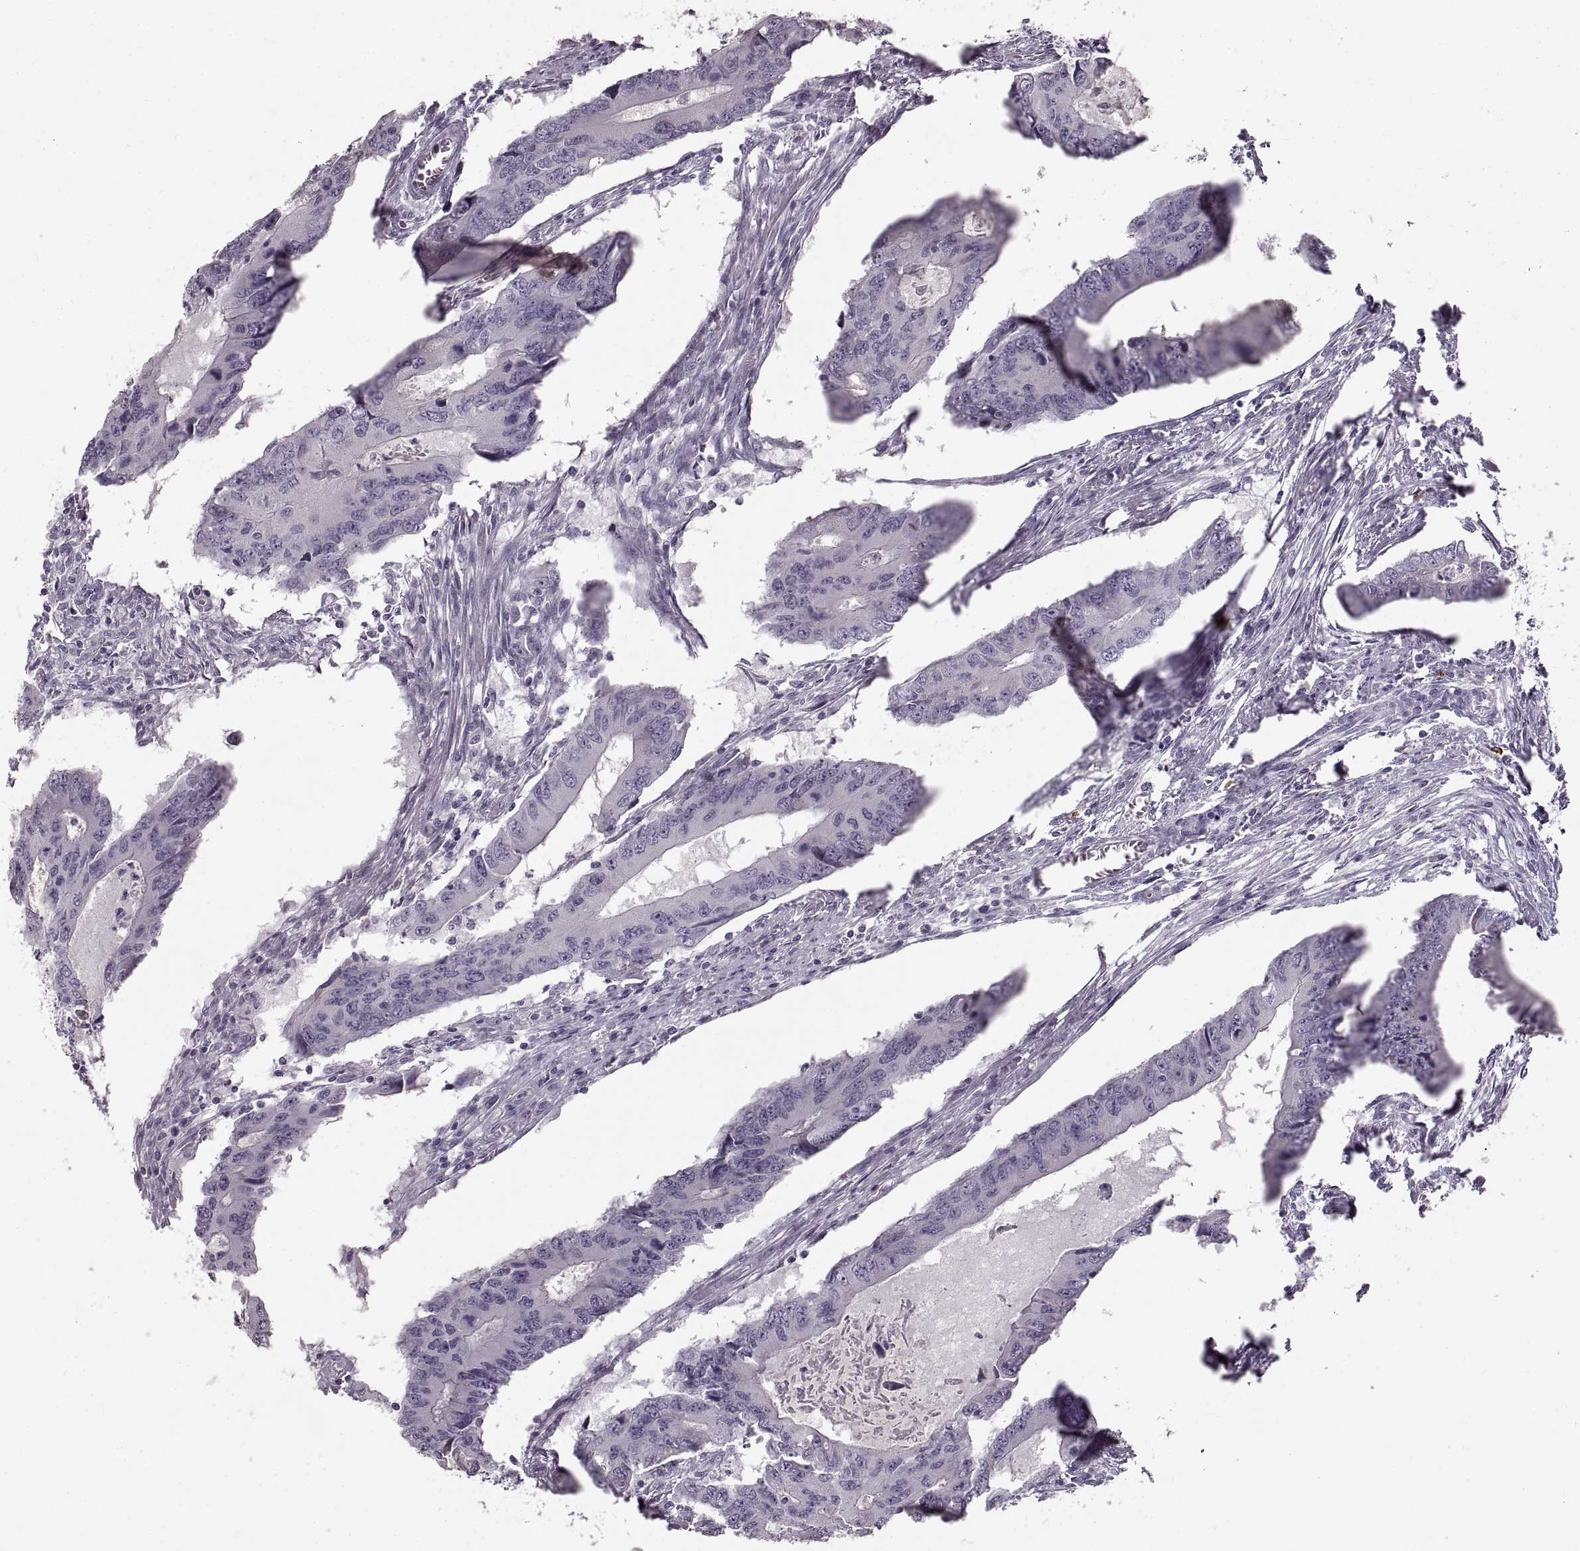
{"staining": {"intensity": "negative", "quantity": "none", "location": "none"}, "tissue": "colorectal cancer", "cell_type": "Tumor cells", "image_type": "cancer", "snomed": [{"axis": "morphology", "description": "Adenocarcinoma, NOS"}, {"axis": "topography", "description": "Colon"}], "caption": "Micrograph shows no significant protein staining in tumor cells of adenocarcinoma (colorectal). (IHC, brightfield microscopy, high magnification).", "gene": "CNTN1", "patient": {"sex": "male", "age": 53}}